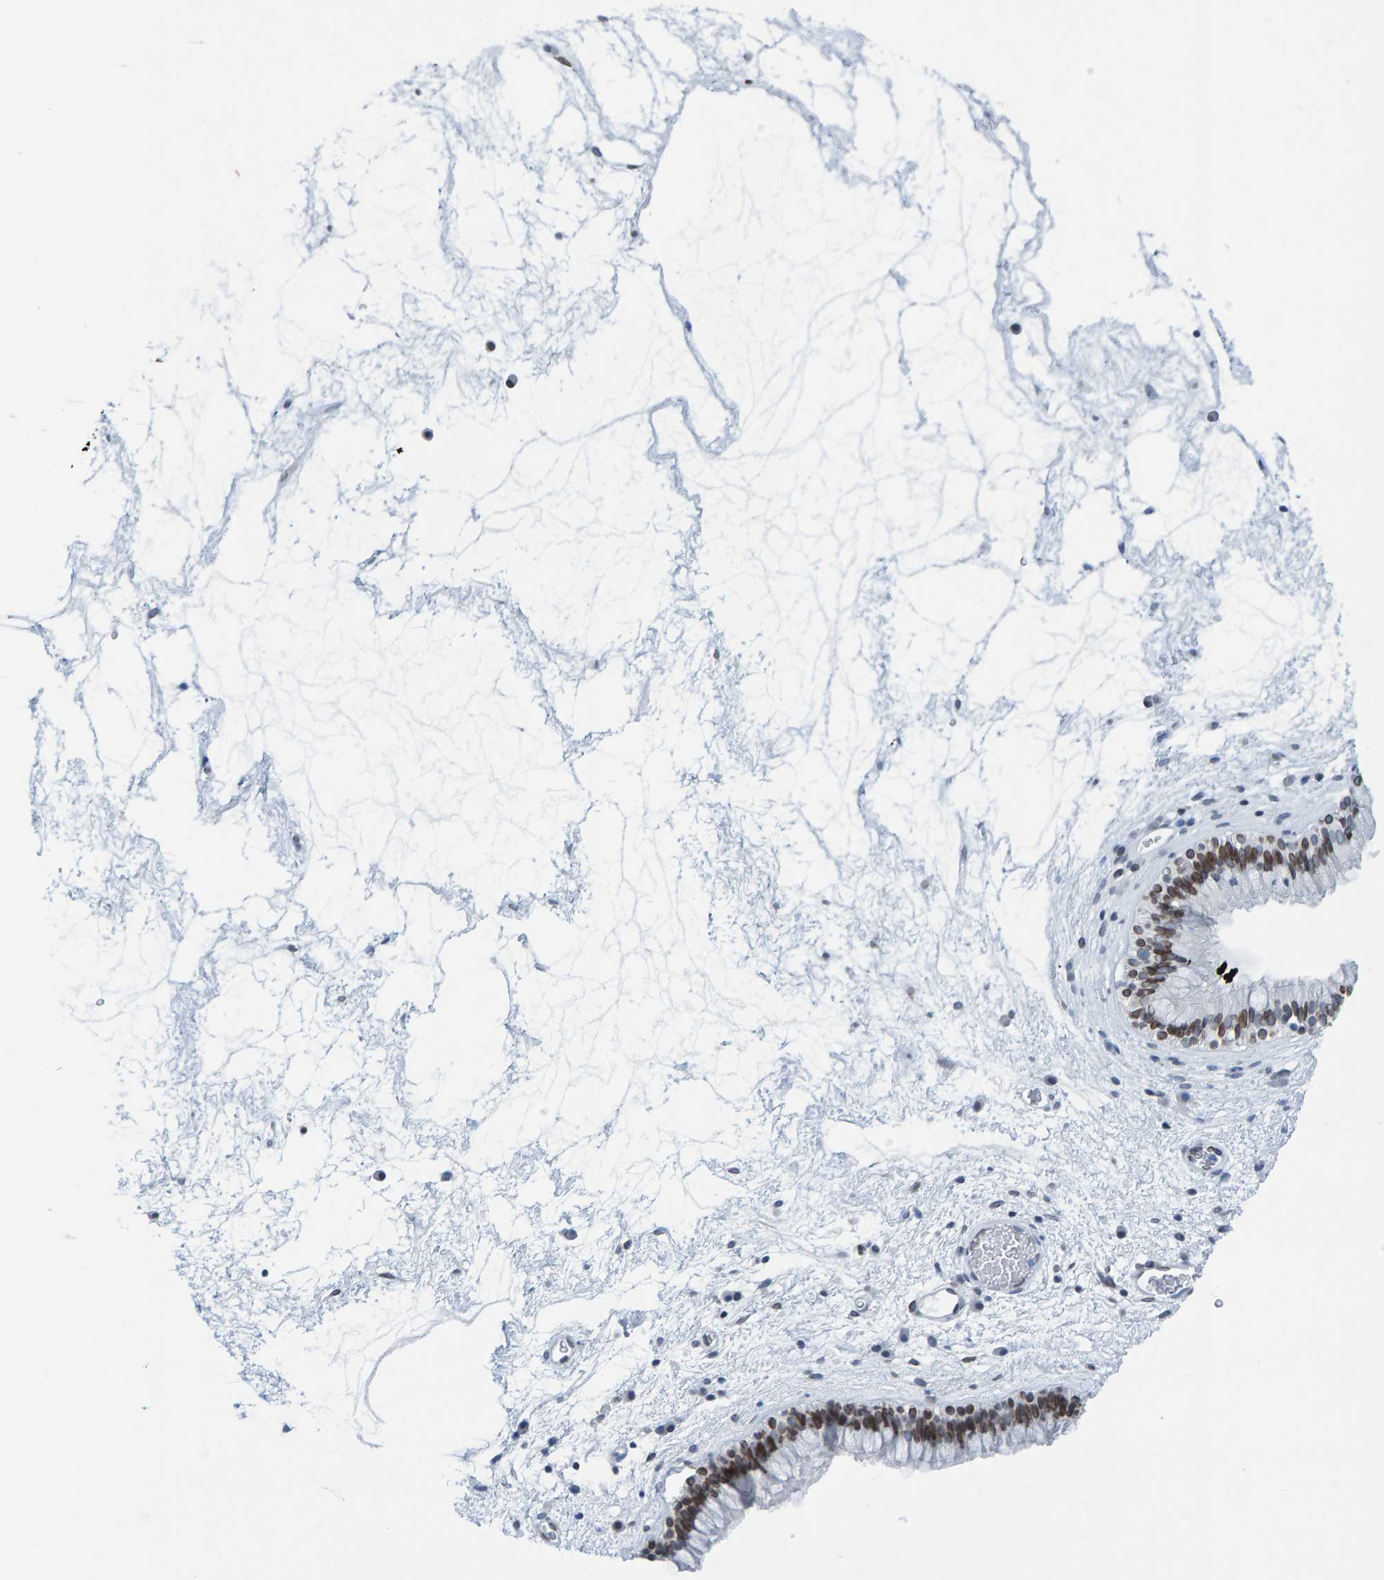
{"staining": {"intensity": "moderate", "quantity": "25%-75%", "location": "nuclear"}, "tissue": "nasopharynx", "cell_type": "Respiratory epithelial cells", "image_type": "normal", "snomed": [{"axis": "morphology", "description": "Normal tissue, NOS"}, {"axis": "morphology", "description": "Inflammation, NOS"}, {"axis": "topography", "description": "Nasopharynx"}], "caption": "The immunohistochemical stain highlights moderate nuclear staining in respiratory epithelial cells of normal nasopharynx.", "gene": "LMNB2", "patient": {"sex": "male", "age": 48}}